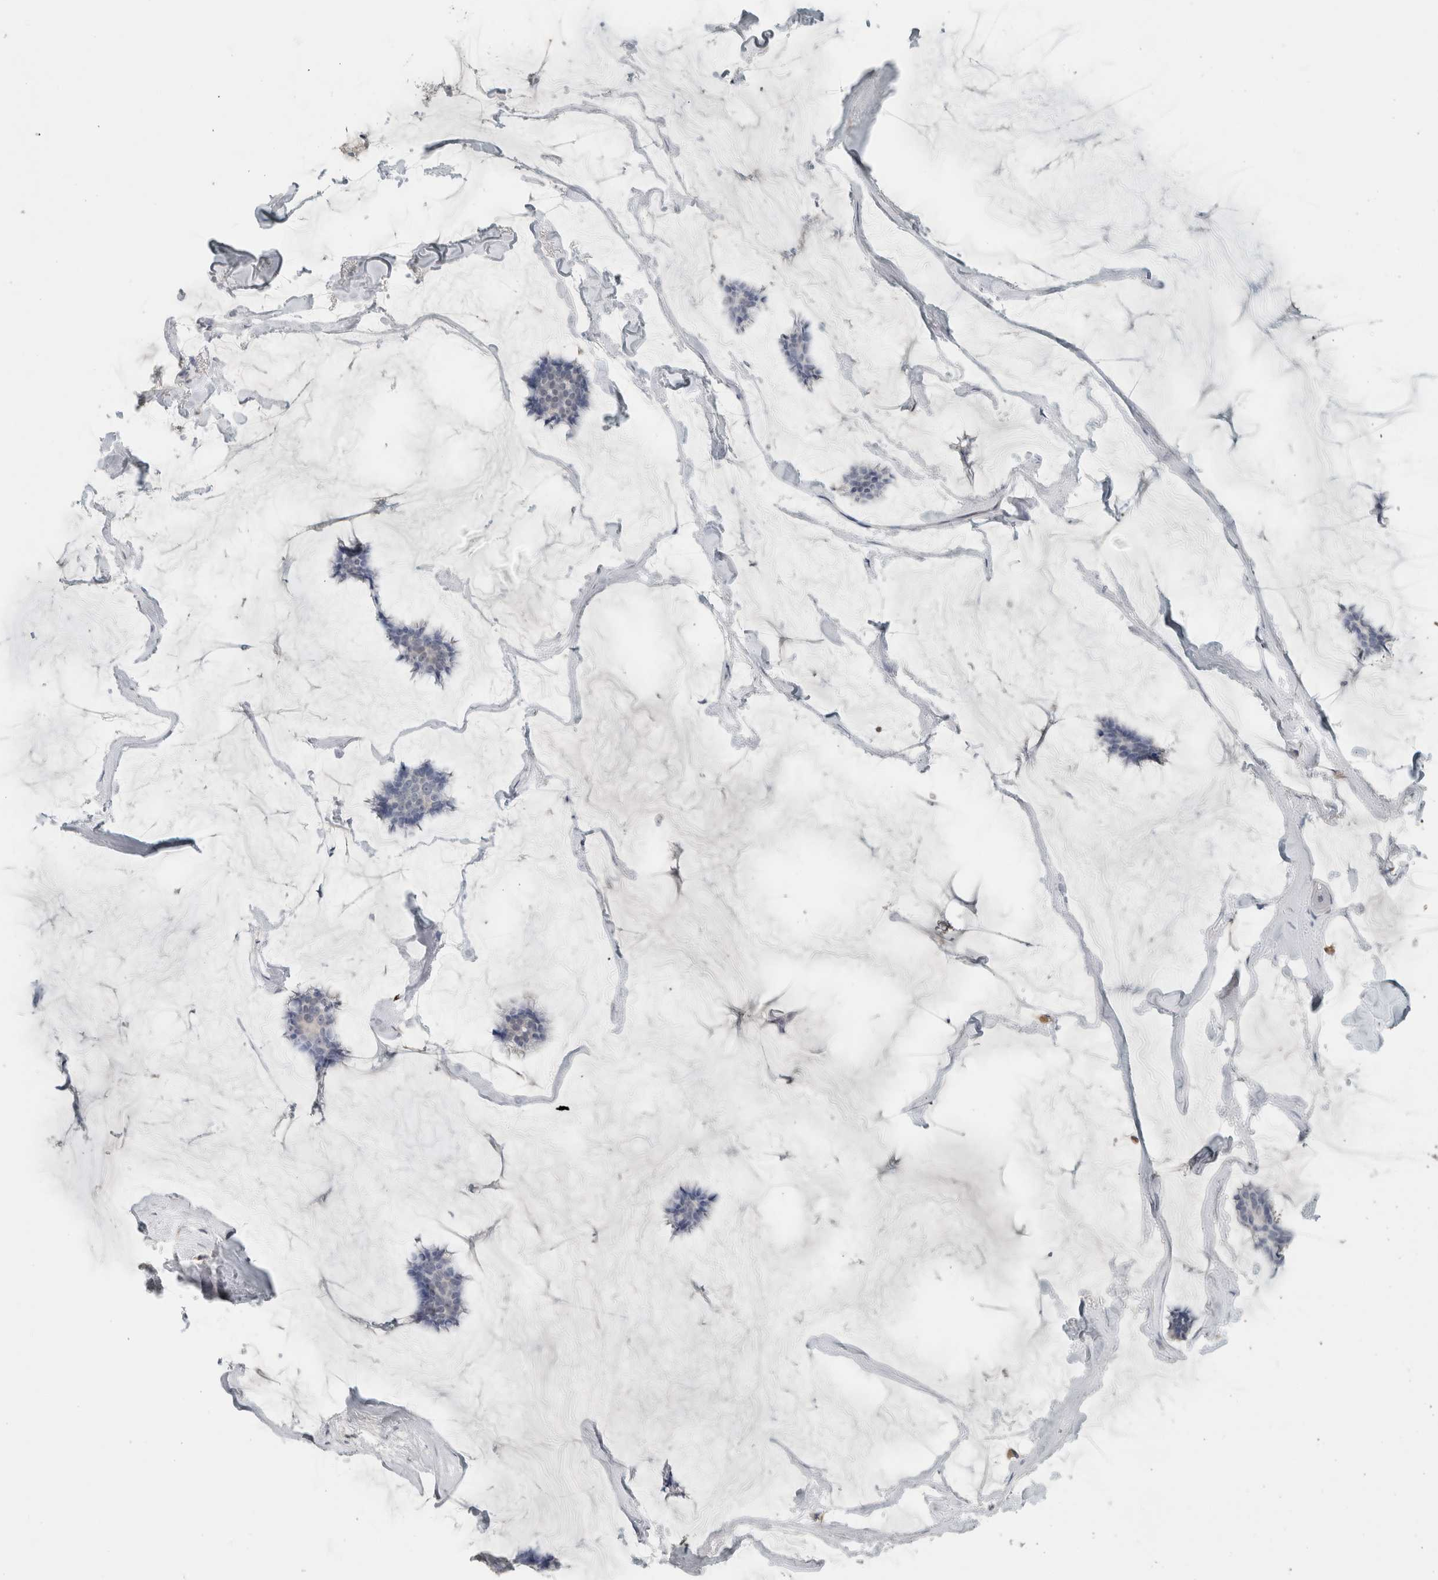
{"staining": {"intensity": "negative", "quantity": "none", "location": "none"}, "tissue": "breast cancer", "cell_type": "Tumor cells", "image_type": "cancer", "snomed": [{"axis": "morphology", "description": "Duct carcinoma"}, {"axis": "topography", "description": "Breast"}], "caption": "Breast cancer was stained to show a protein in brown. There is no significant staining in tumor cells.", "gene": "SCIN", "patient": {"sex": "female", "age": 93}}